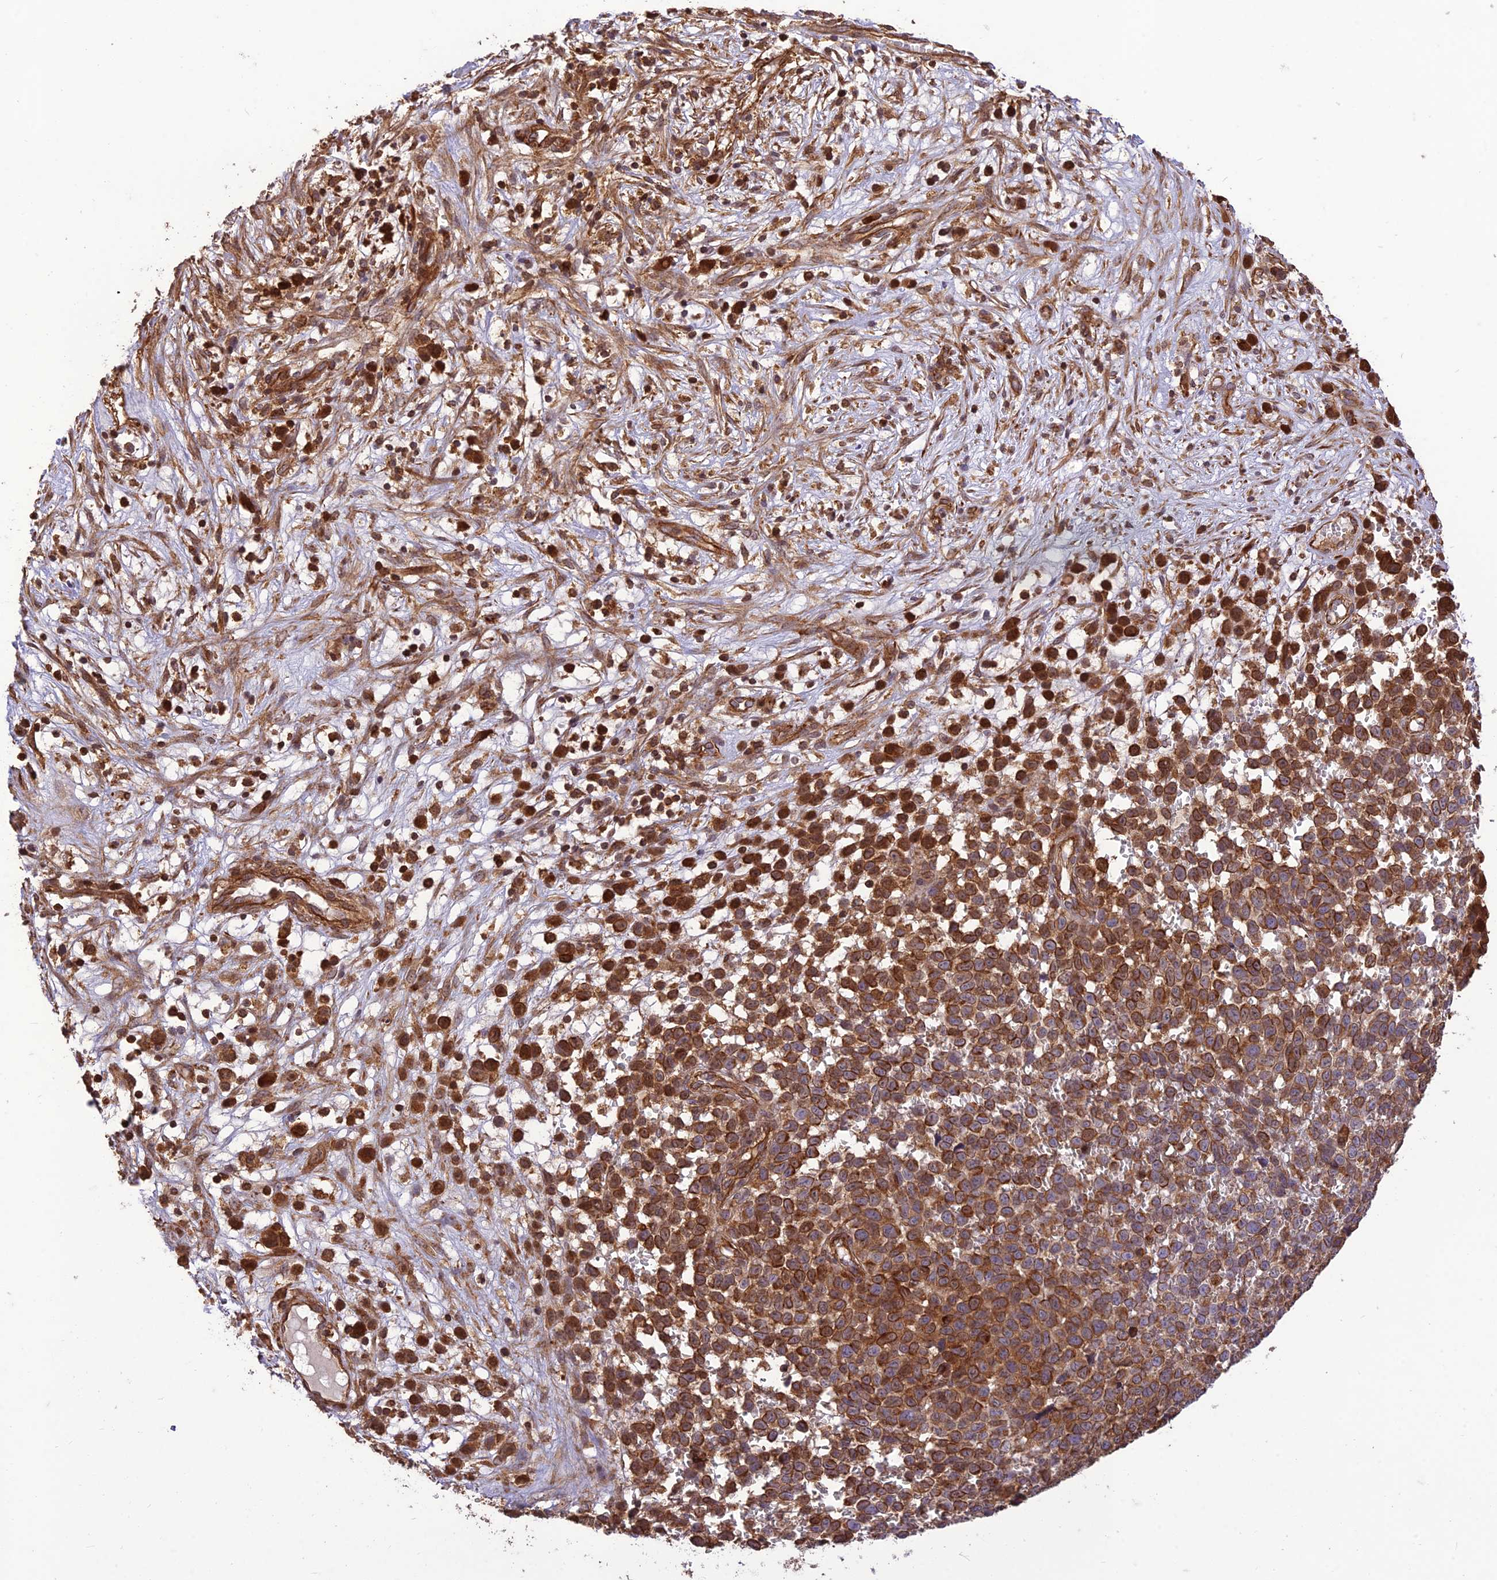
{"staining": {"intensity": "strong", "quantity": ">75%", "location": "cytoplasmic/membranous"}, "tissue": "melanoma", "cell_type": "Tumor cells", "image_type": "cancer", "snomed": [{"axis": "morphology", "description": "Malignant melanoma, NOS"}, {"axis": "topography", "description": "Nose, NOS"}], "caption": "Immunohistochemistry (IHC) staining of melanoma, which exhibits high levels of strong cytoplasmic/membranous staining in about >75% of tumor cells indicating strong cytoplasmic/membranous protein positivity. The staining was performed using DAB (3,3'-diaminobenzidine) (brown) for protein detection and nuclei were counterstained in hematoxylin (blue).", "gene": "HPSE2", "patient": {"sex": "female", "age": 48}}